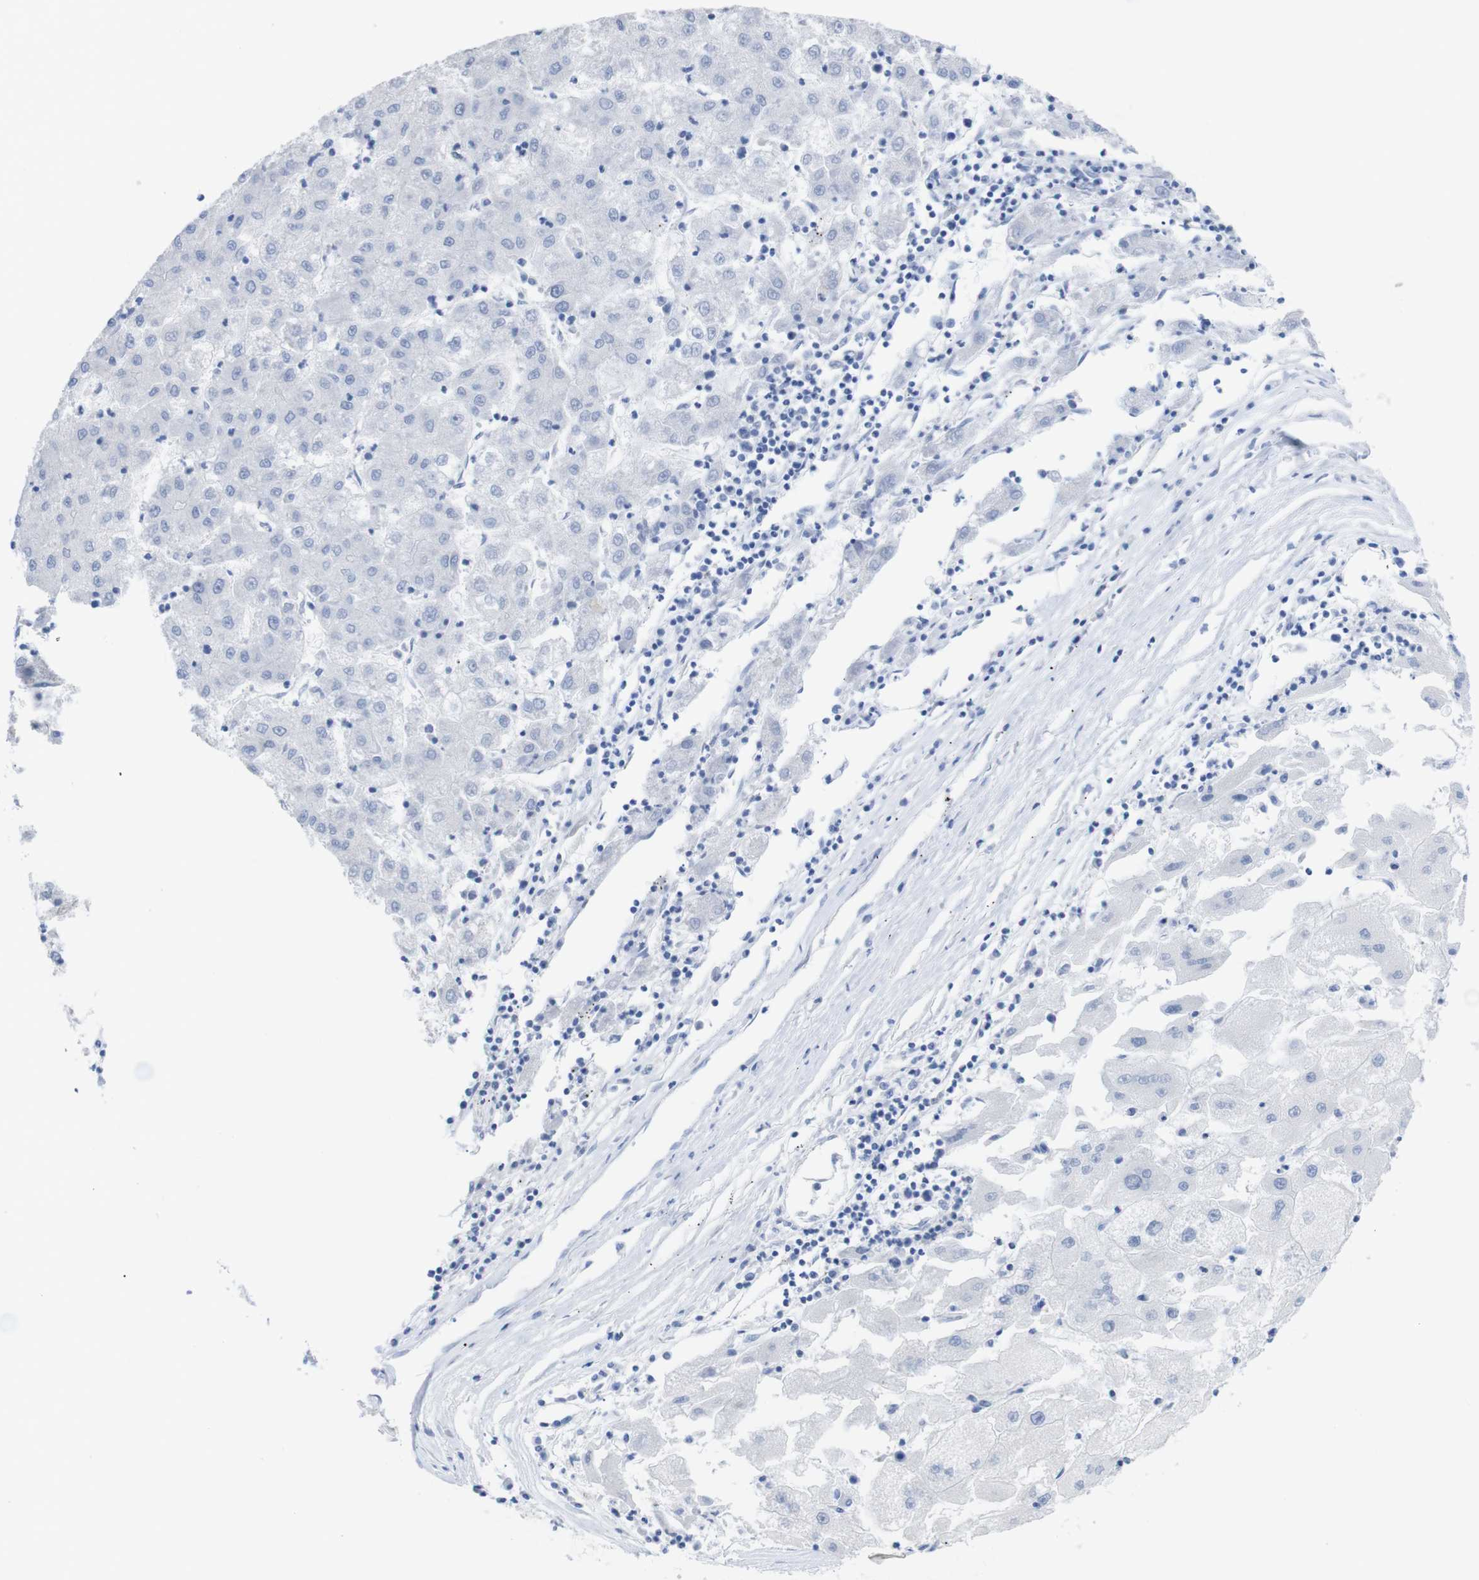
{"staining": {"intensity": "negative", "quantity": "none", "location": "none"}, "tissue": "liver cancer", "cell_type": "Tumor cells", "image_type": "cancer", "snomed": [{"axis": "morphology", "description": "Carcinoma, Hepatocellular, NOS"}, {"axis": "topography", "description": "Liver"}], "caption": "The IHC micrograph has no significant staining in tumor cells of liver cancer tissue.", "gene": "PNMA1", "patient": {"sex": "male", "age": 72}}